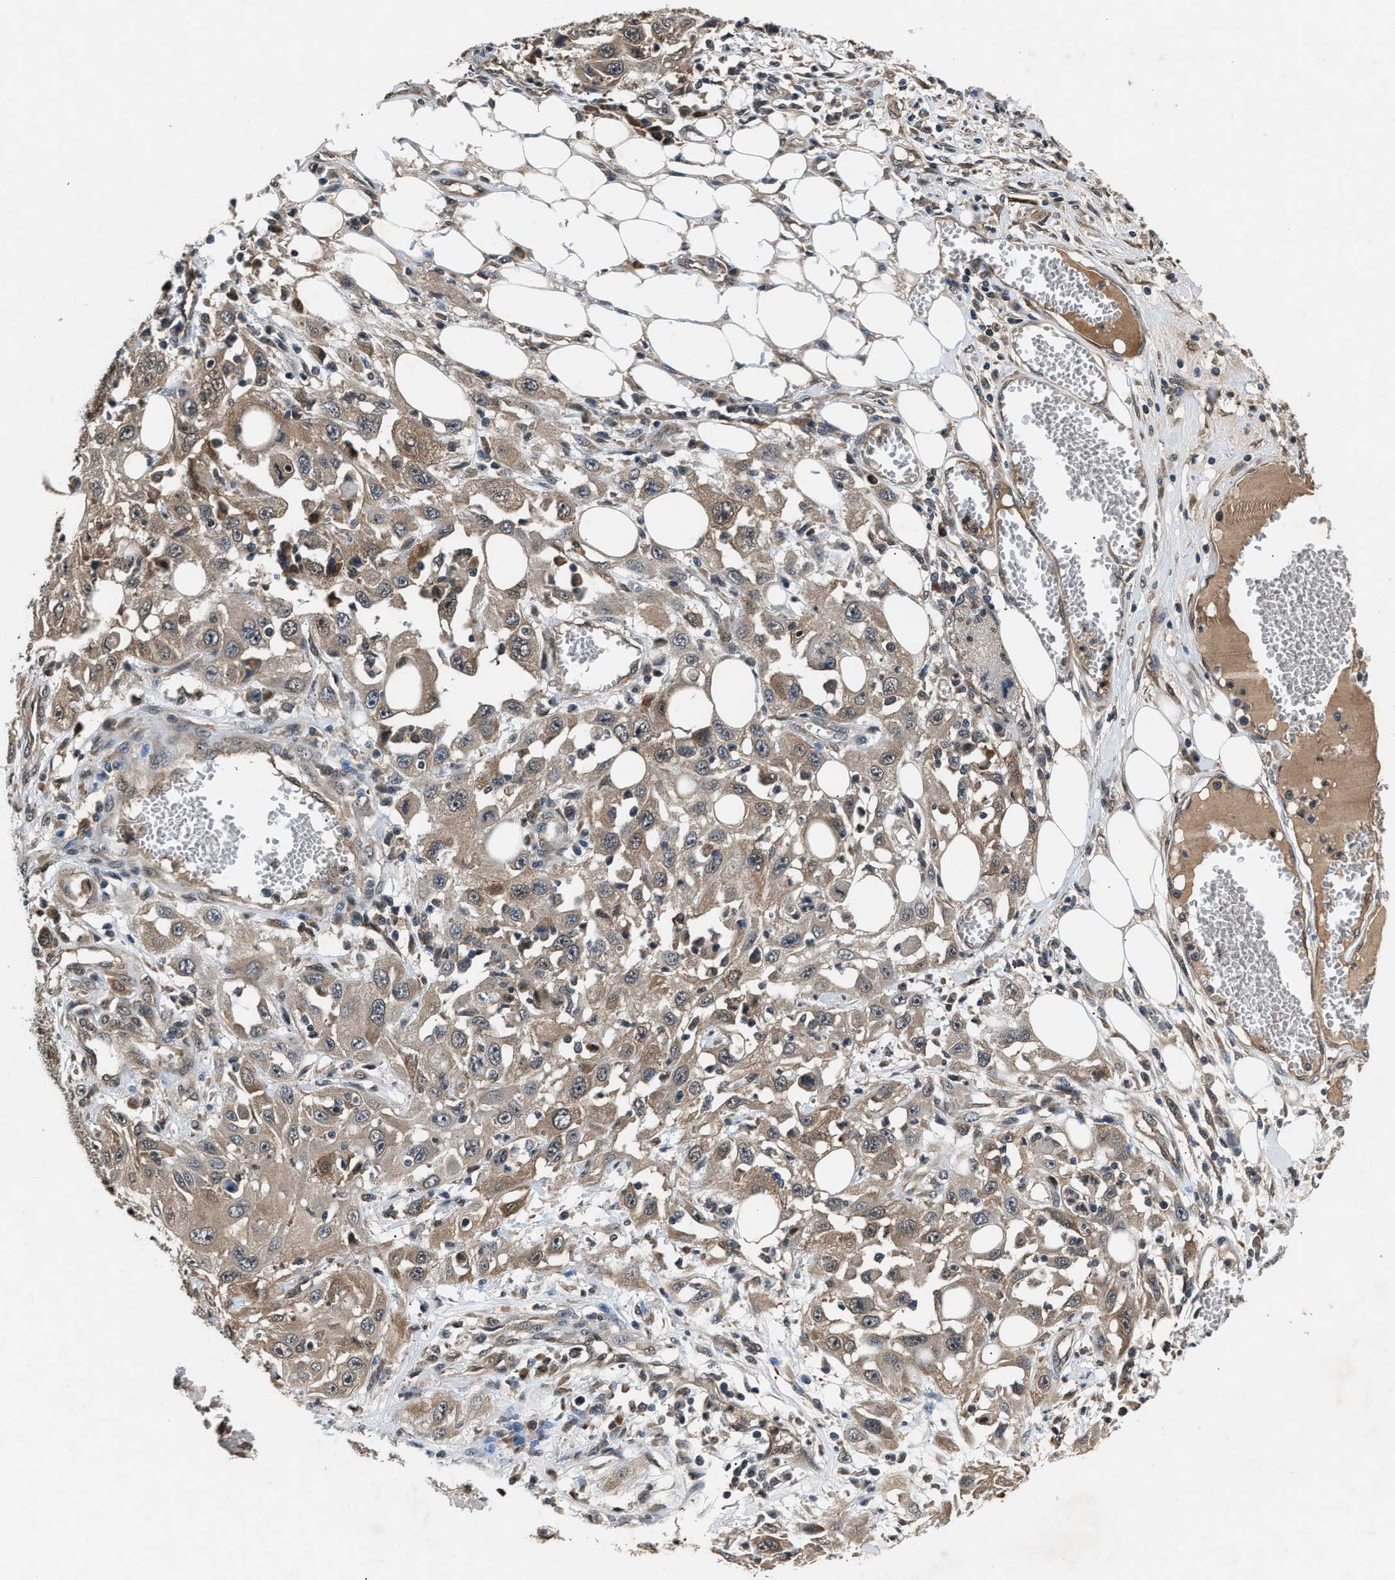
{"staining": {"intensity": "moderate", "quantity": ">75%", "location": "cytoplasmic/membranous,nuclear"}, "tissue": "skin cancer", "cell_type": "Tumor cells", "image_type": "cancer", "snomed": [{"axis": "morphology", "description": "Squamous cell carcinoma, NOS"}, {"axis": "topography", "description": "Skin"}], "caption": "A brown stain shows moderate cytoplasmic/membranous and nuclear staining of a protein in human skin squamous cell carcinoma tumor cells.", "gene": "TP53I3", "patient": {"sex": "male", "age": 75}}